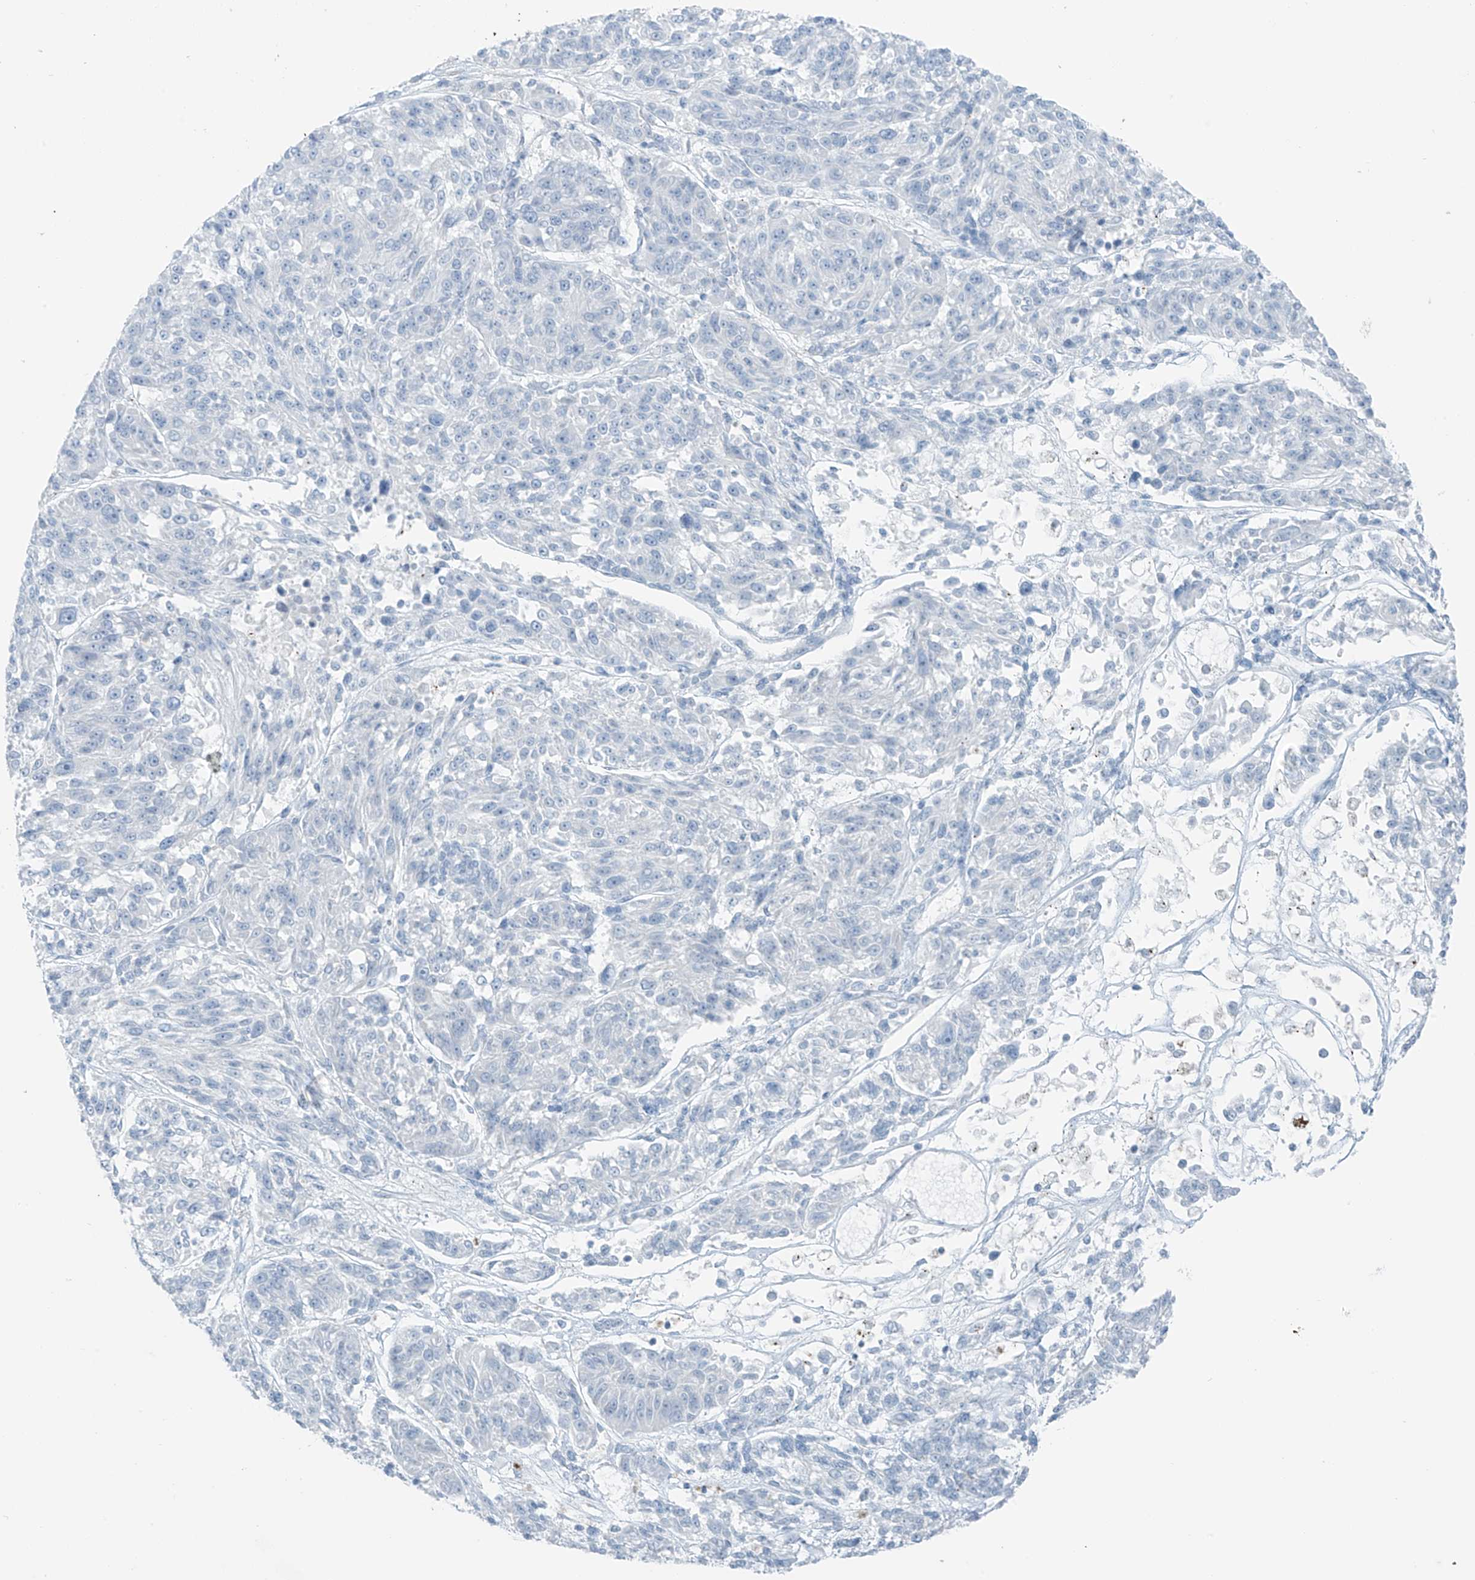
{"staining": {"intensity": "negative", "quantity": "none", "location": "none"}, "tissue": "melanoma", "cell_type": "Tumor cells", "image_type": "cancer", "snomed": [{"axis": "morphology", "description": "Malignant melanoma, NOS"}, {"axis": "topography", "description": "Skin"}], "caption": "A high-resolution micrograph shows immunohistochemistry staining of malignant melanoma, which demonstrates no significant expression in tumor cells.", "gene": "SLC25A43", "patient": {"sex": "male", "age": 53}}